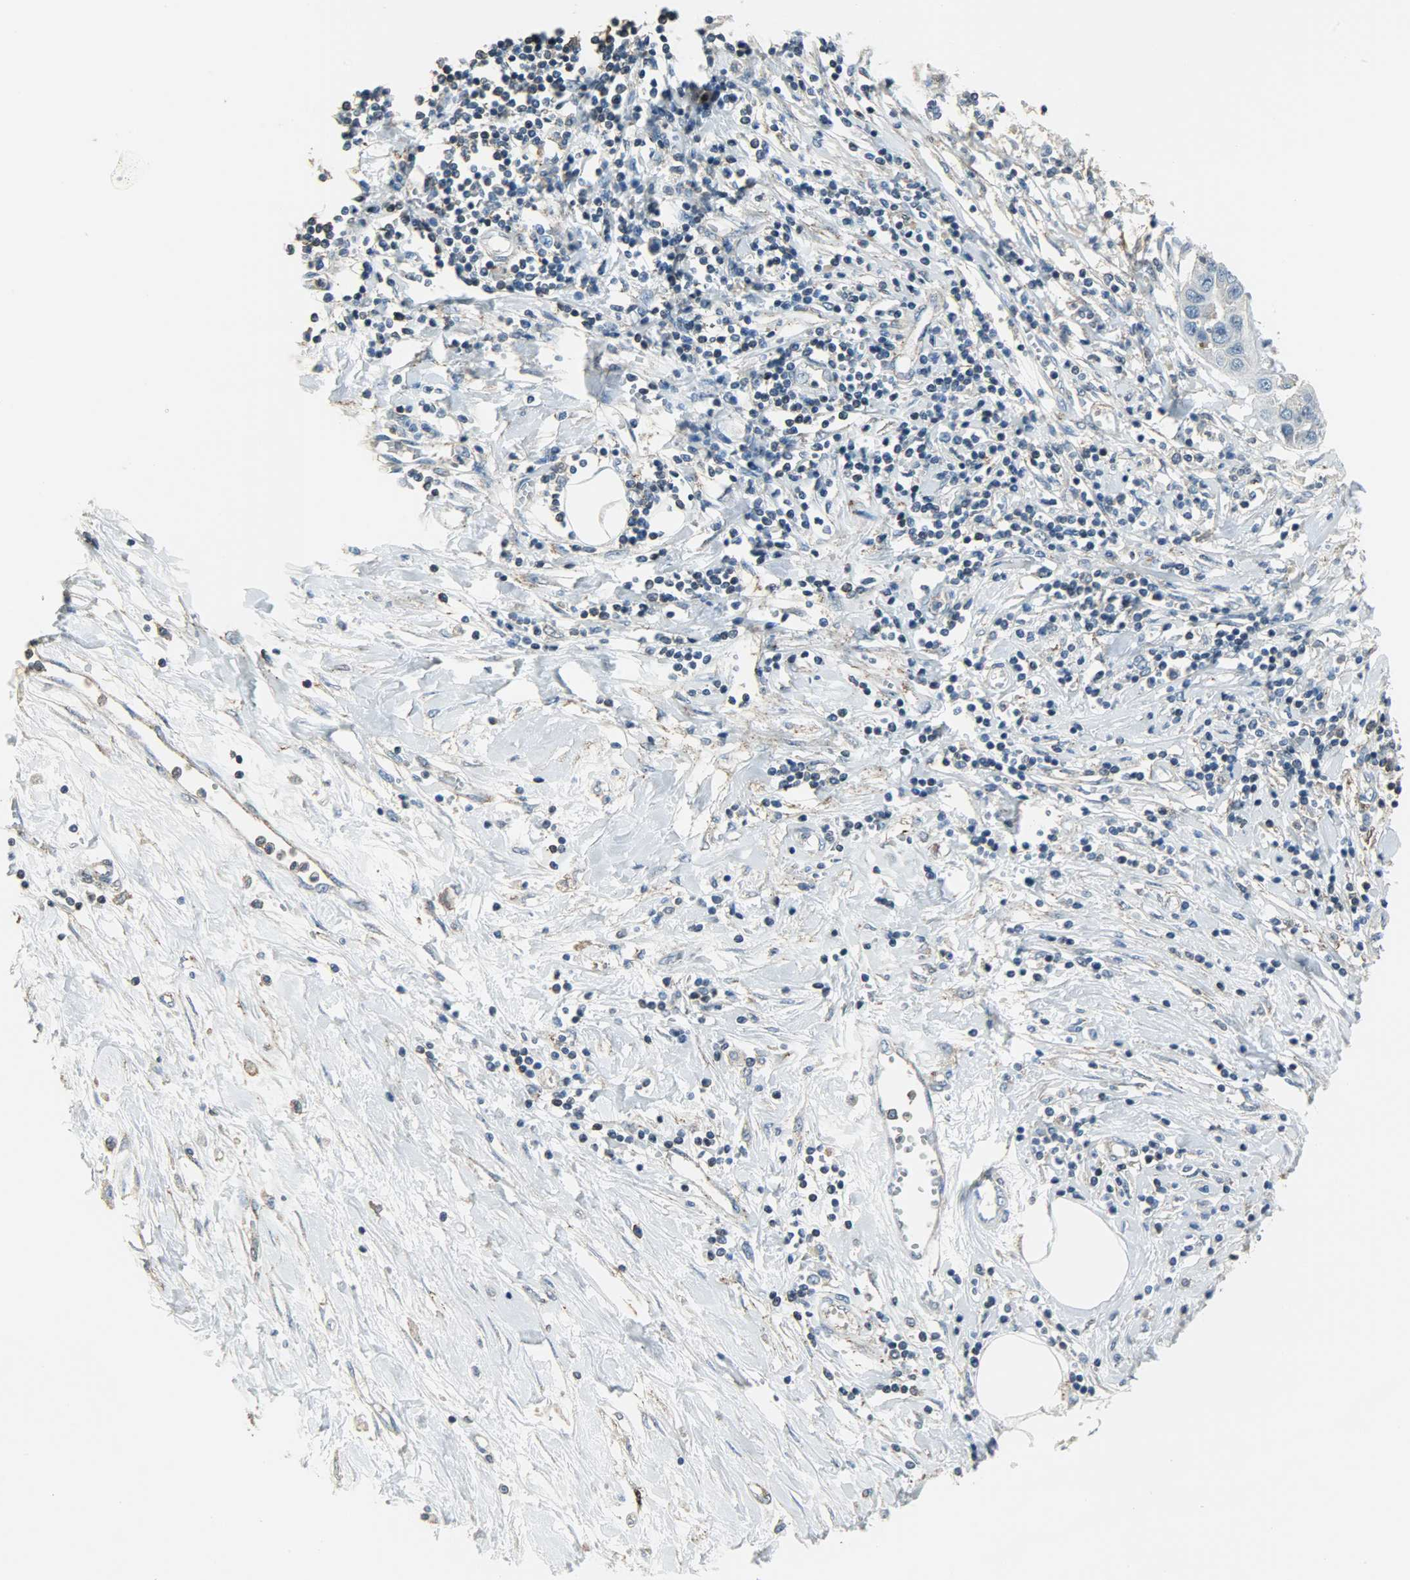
{"staining": {"intensity": "weak", "quantity": ">75%", "location": "cytoplasmic/membranous"}, "tissue": "pancreatic cancer", "cell_type": "Tumor cells", "image_type": "cancer", "snomed": [{"axis": "morphology", "description": "Adenocarcinoma, NOS"}, {"axis": "topography", "description": "Pancreas"}], "caption": "The photomicrograph shows a brown stain indicating the presence of a protein in the cytoplasmic/membranous of tumor cells in pancreatic cancer (adenocarcinoma). Ihc stains the protein of interest in brown and the nuclei are stained blue.", "gene": "DNAJA4", "patient": {"sex": "female", "age": 70}}